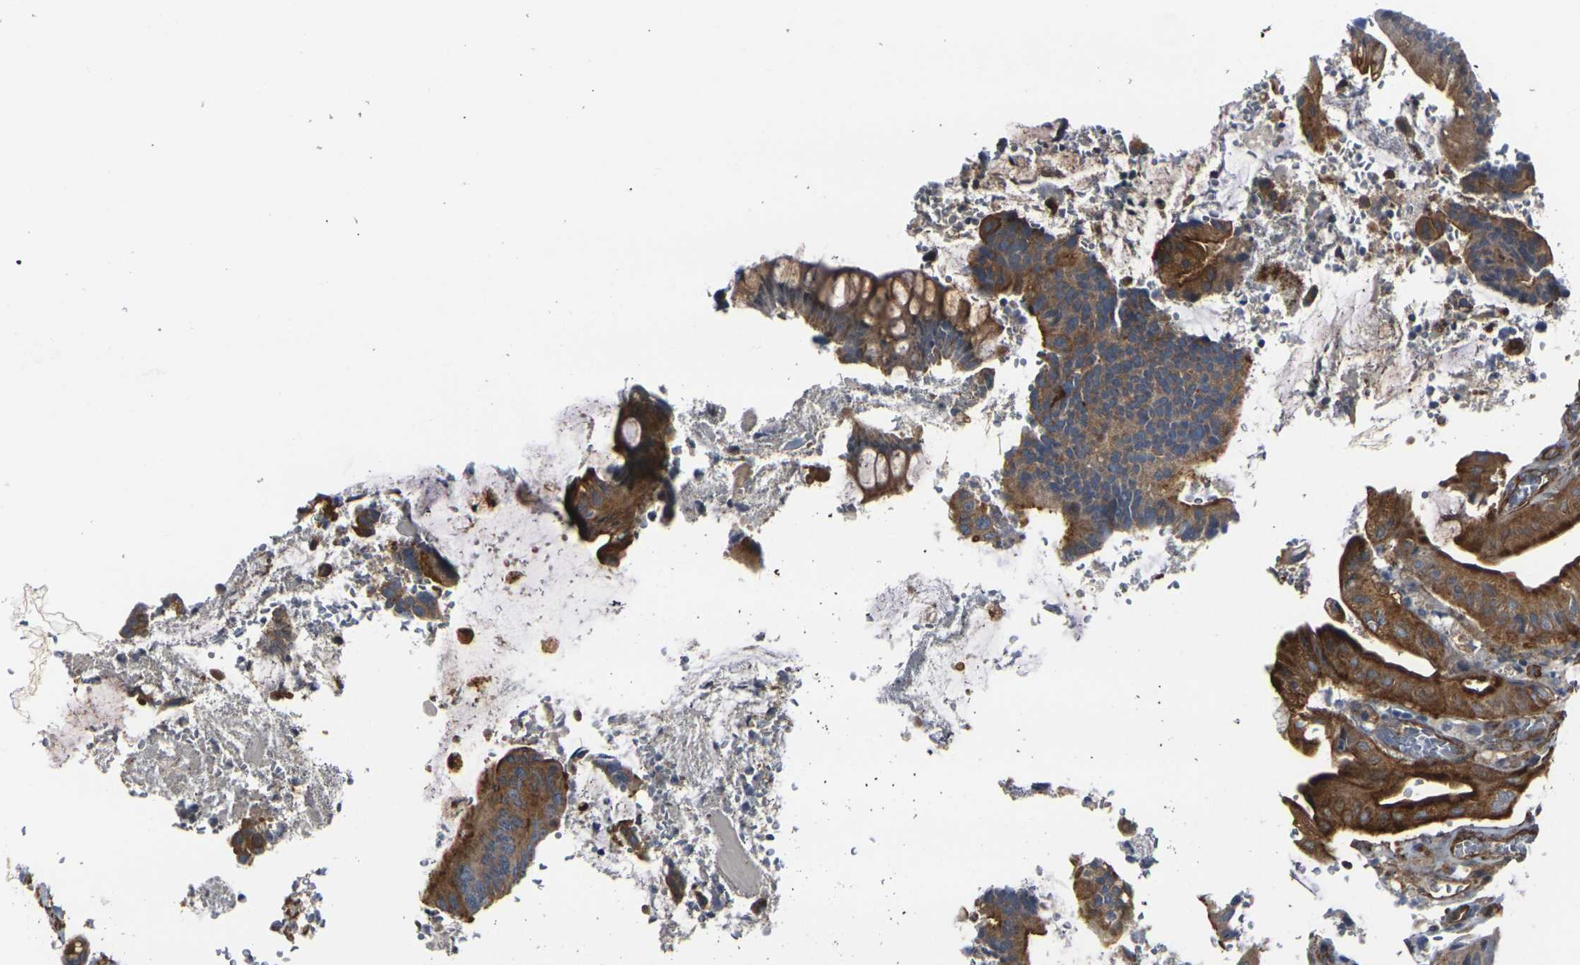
{"staining": {"intensity": "strong", "quantity": ">75%", "location": "cytoplasmic/membranous"}, "tissue": "colorectal cancer", "cell_type": "Tumor cells", "image_type": "cancer", "snomed": [{"axis": "morphology", "description": "Normal tissue, NOS"}, {"axis": "morphology", "description": "Adenocarcinoma, NOS"}, {"axis": "topography", "description": "Colon"}], "caption": "This micrograph demonstrates immunohistochemistry (IHC) staining of human colorectal cancer (adenocarcinoma), with high strong cytoplasmic/membranous positivity in approximately >75% of tumor cells.", "gene": "MYOF", "patient": {"sex": "male", "age": 82}}